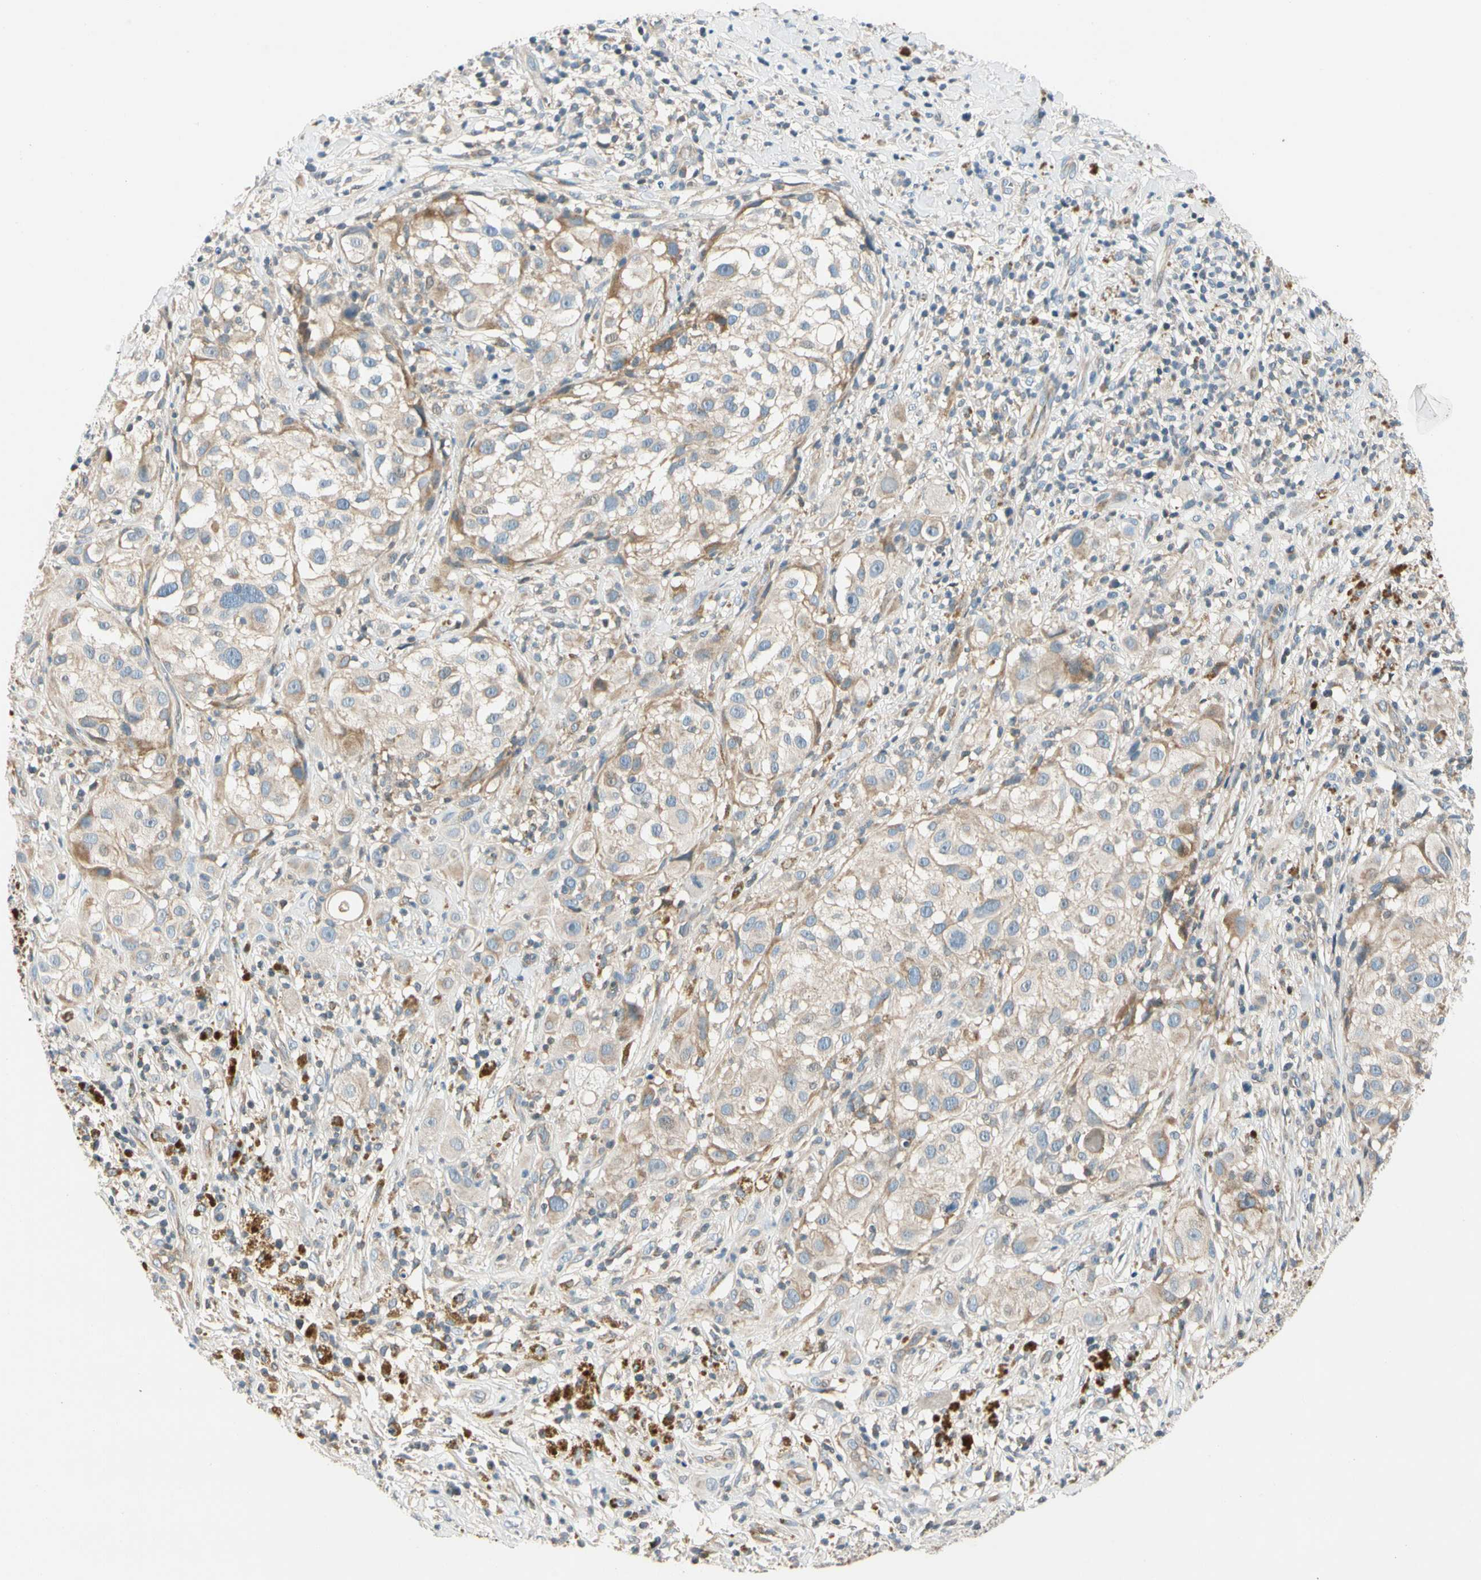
{"staining": {"intensity": "moderate", "quantity": "<25%", "location": "cytoplasmic/membranous"}, "tissue": "melanoma", "cell_type": "Tumor cells", "image_type": "cancer", "snomed": [{"axis": "morphology", "description": "Necrosis, NOS"}, {"axis": "morphology", "description": "Malignant melanoma, NOS"}, {"axis": "topography", "description": "Skin"}], "caption": "A high-resolution photomicrograph shows immunohistochemistry (IHC) staining of malignant melanoma, which exhibits moderate cytoplasmic/membranous staining in about <25% of tumor cells. The staining is performed using DAB (3,3'-diaminobenzidine) brown chromogen to label protein expression. The nuclei are counter-stained blue using hematoxylin.", "gene": "CDH6", "patient": {"sex": "female", "age": 87}}